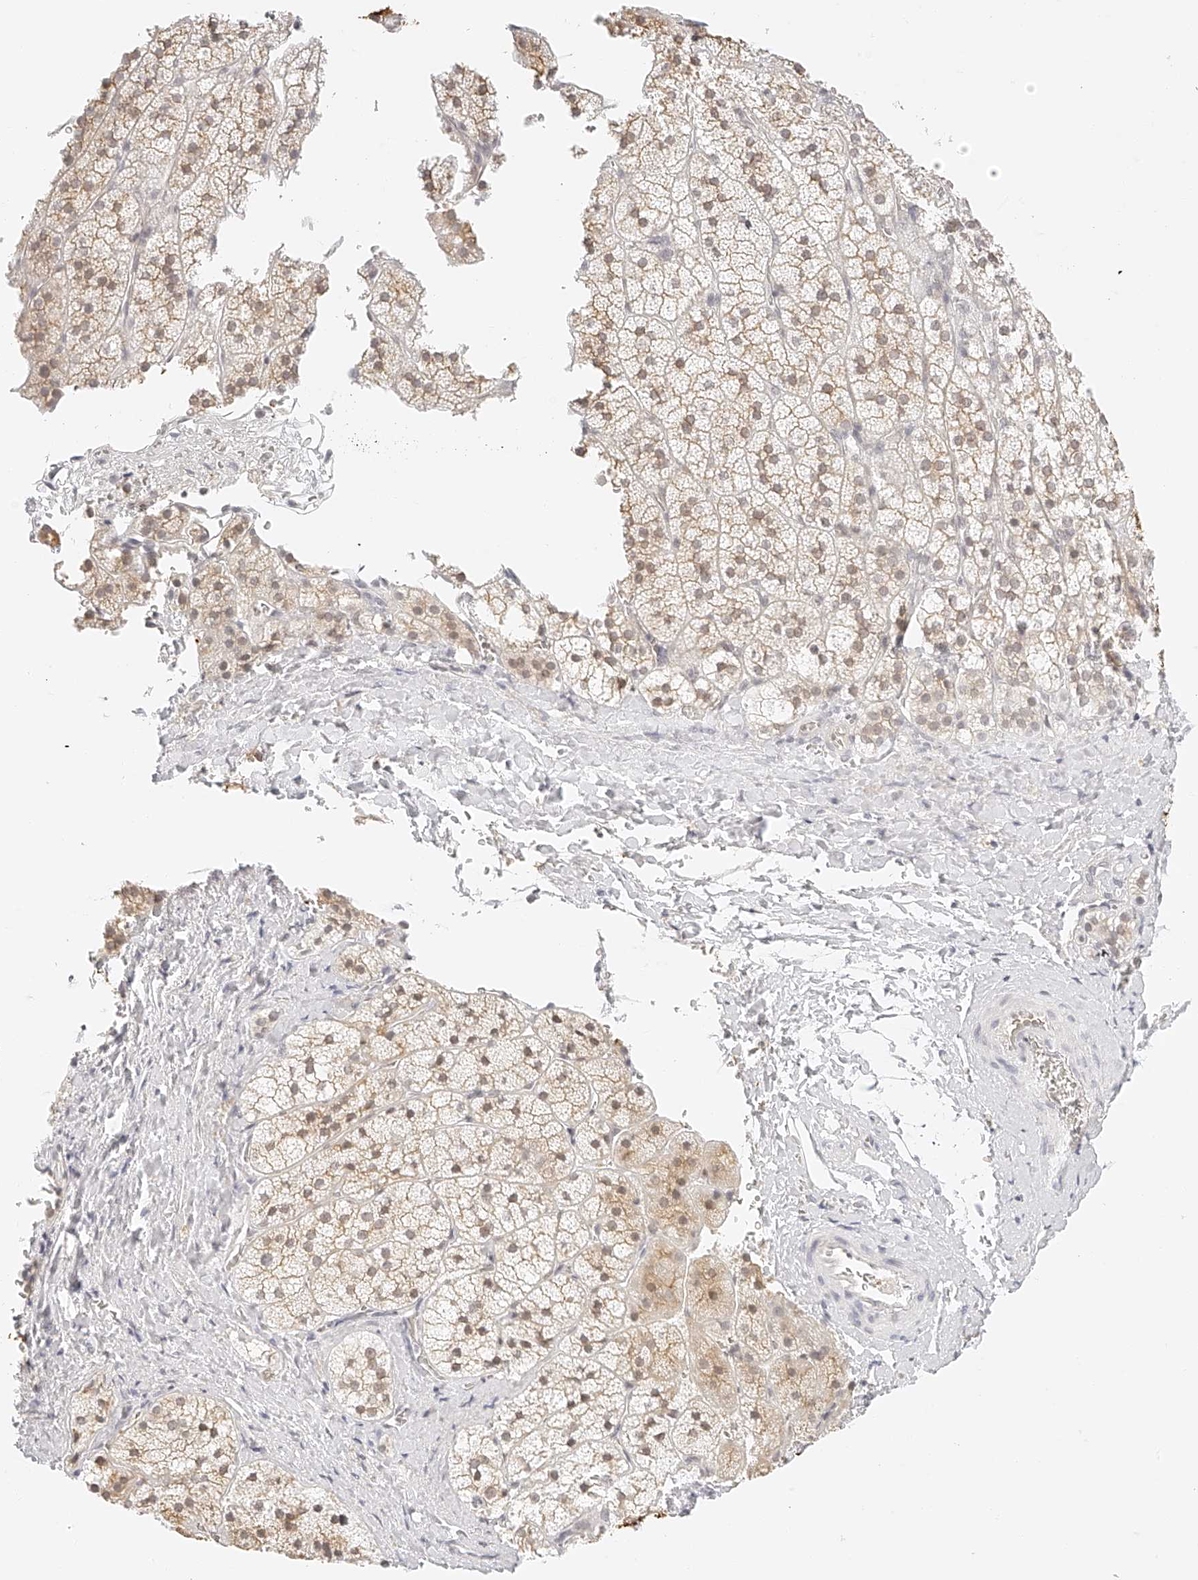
{"staining": {"intensity": "moderate", "quantity": ">75%", "location": "cytoplasmic/membranous"}, "tissue": "adrenal gland", "cell_type": "Glandular cells", "image_type": "normal", "snomed": [{"axis": "morphology", "description": "Normal tissue, NOS"}, {"axis": "topography", "description": "Adrenal gland"}], "caption": "Immunohistochemistry (IHC) image of benign adrenal gland: human adrenal gland stained using IHC shows medium levels of moderate protein expression localized specifically in the cytoplasmic/membranous of glandular cells, appearing as a cytoplasmic/membranous brown color.", "gene": "ZFP69", "patient": {"sex": "female", "age": 44}}